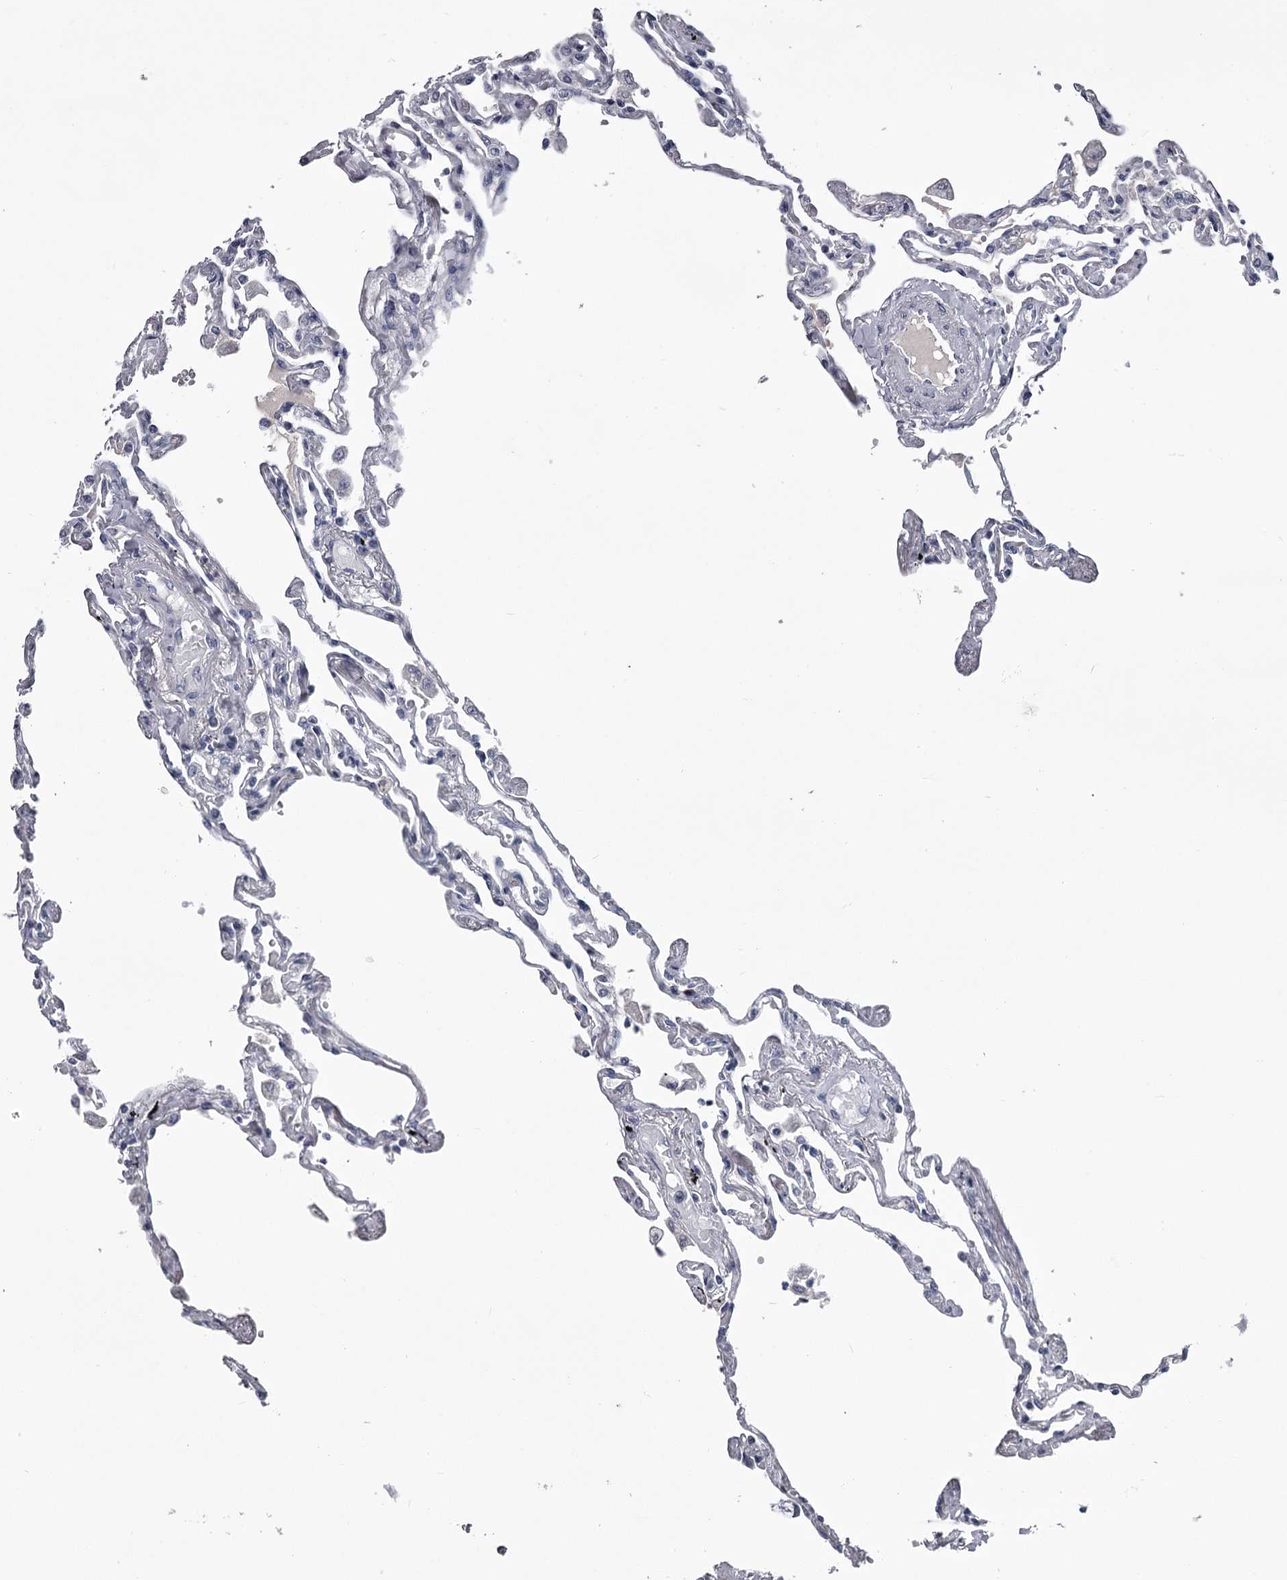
{"staining": {"intensity": "negative", "quantity": "none", "location": "none"}, "tissue": "lung", "cell_type": "Alveolar cells", "image_type": "normal", "snomed": [{"axis": "morphology", "description": "Normal tissue, NOS"}, {"axis": "topography", "description": "Lung"}], "caption": "This photomicrograph is of benign lung stained with immunohistochemistry to label a protein in brown with the nuclei are counter-stained blue. There is no positivity in alveolar cells.", "gene": "DAO", "patient": {"sex": "female", "age": 67}}